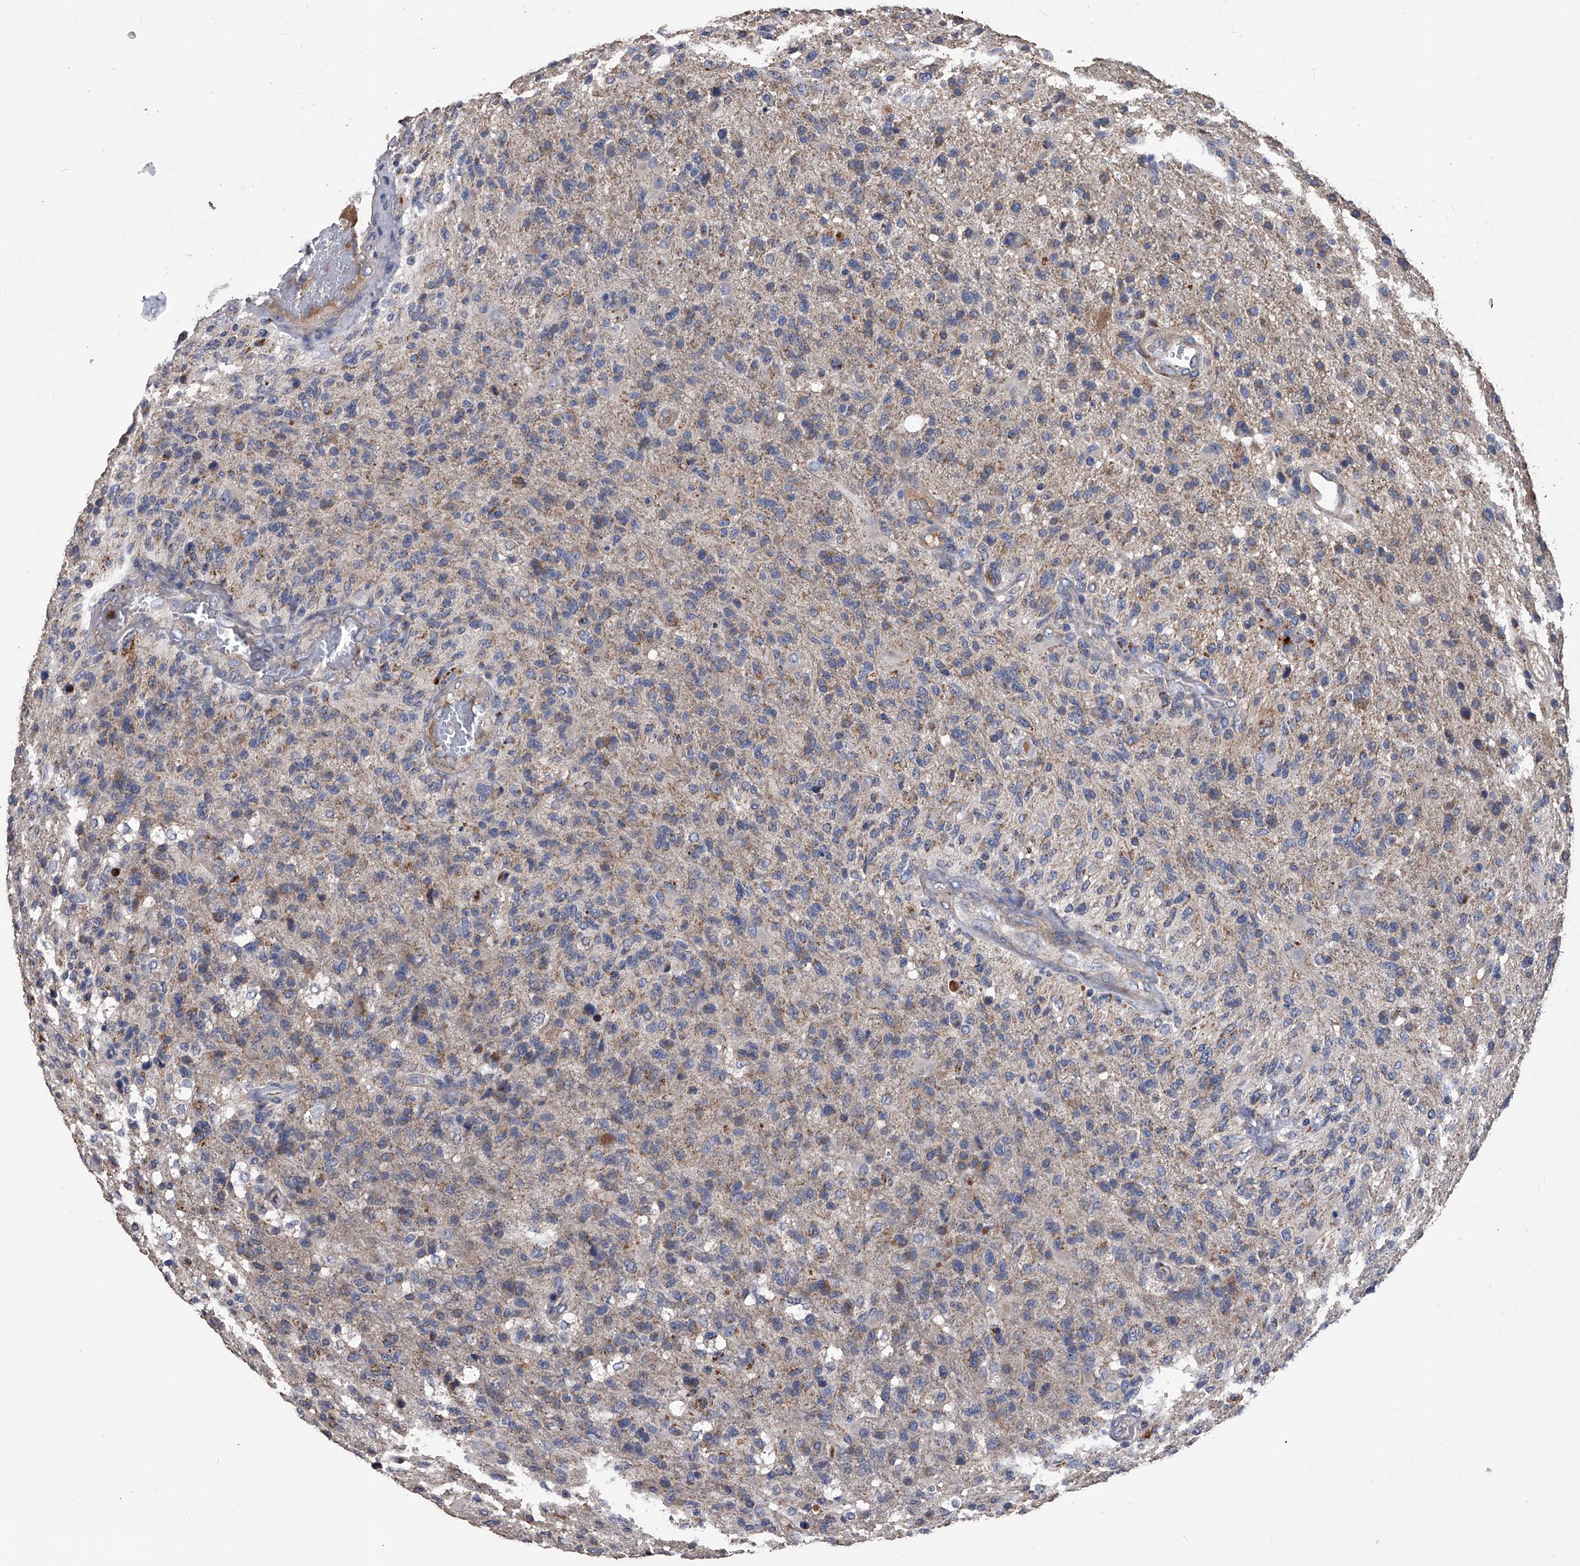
{"staining": {"intensity": "weak", "quantity": "25%-75%", "location": "cytoplasmic/membranous"}, "tissue": "glioma", "cell_type": "Tumor cells", "image_type": "cancer", "snomed": [{"axis": "morphology", "description": "Glioma, malignant, High grade"}, {"axis": "topography", "description": "Brain"}], "caption": "This is an image of immunohistochemistry (IHC) staining of glioma, which shows weak staining in the cytoplasmic/membranous of tumor cells.", "gene": "NRP1", "patient": {"sex": "male", "age": 72}}